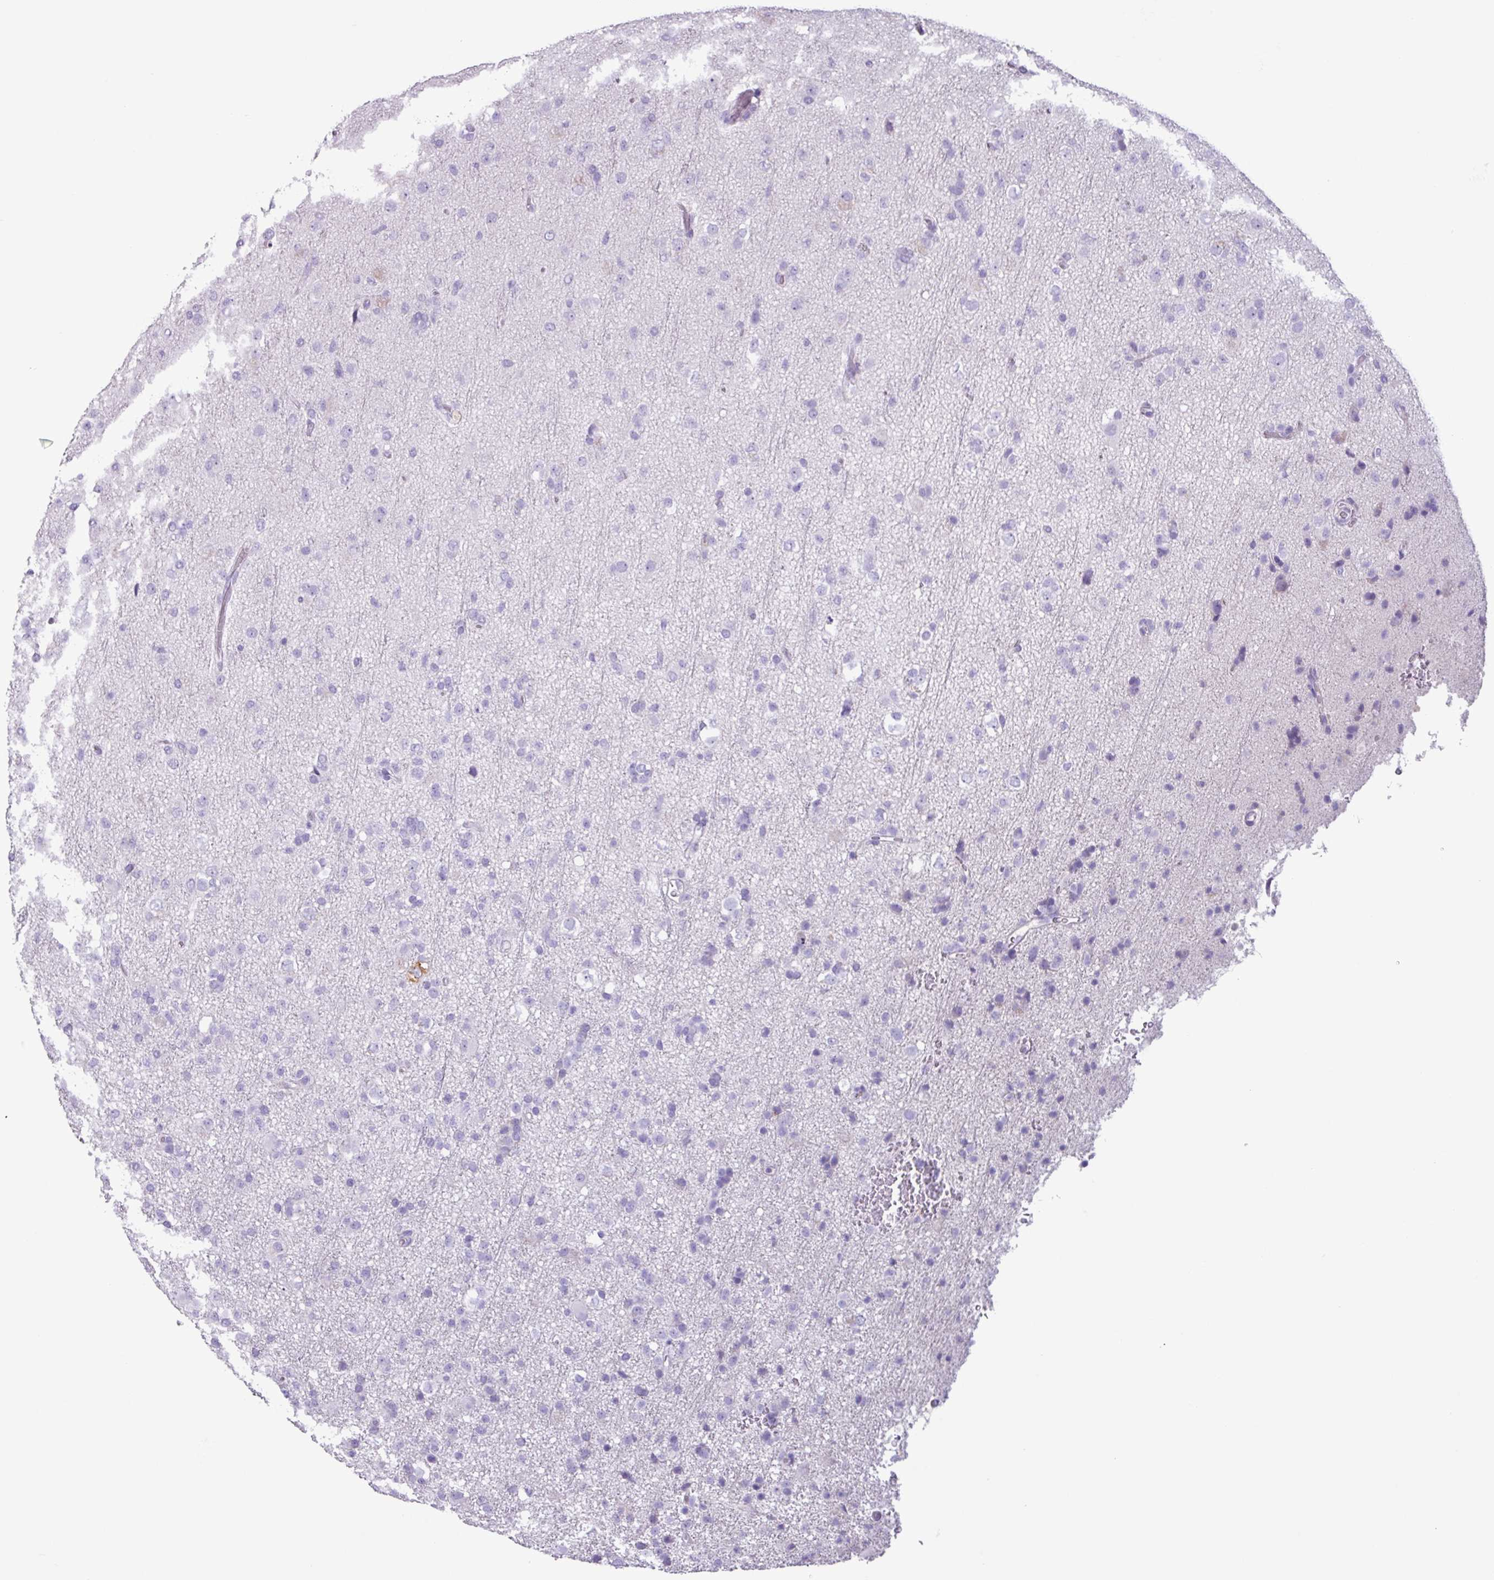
{"staining": {"intensity": "negative", "quantity": "none", "location": "none"}, "tissue": "glioma", "cell_type": "Tumor cells", "image_type": "cancer", "snomed": [{"axis": "morphology", "description": "Glioma, malignant, Low grade"}, {"axis": "topography", "description": "Brain"}], "caption": "A high-resolution photomicrograph shows IHC staining of malignant low-grade glioma, which exhibits no significant expression in tumor cells.", "gene": "CYSTM1", "patient": {"sex": "male", "age": 65}}